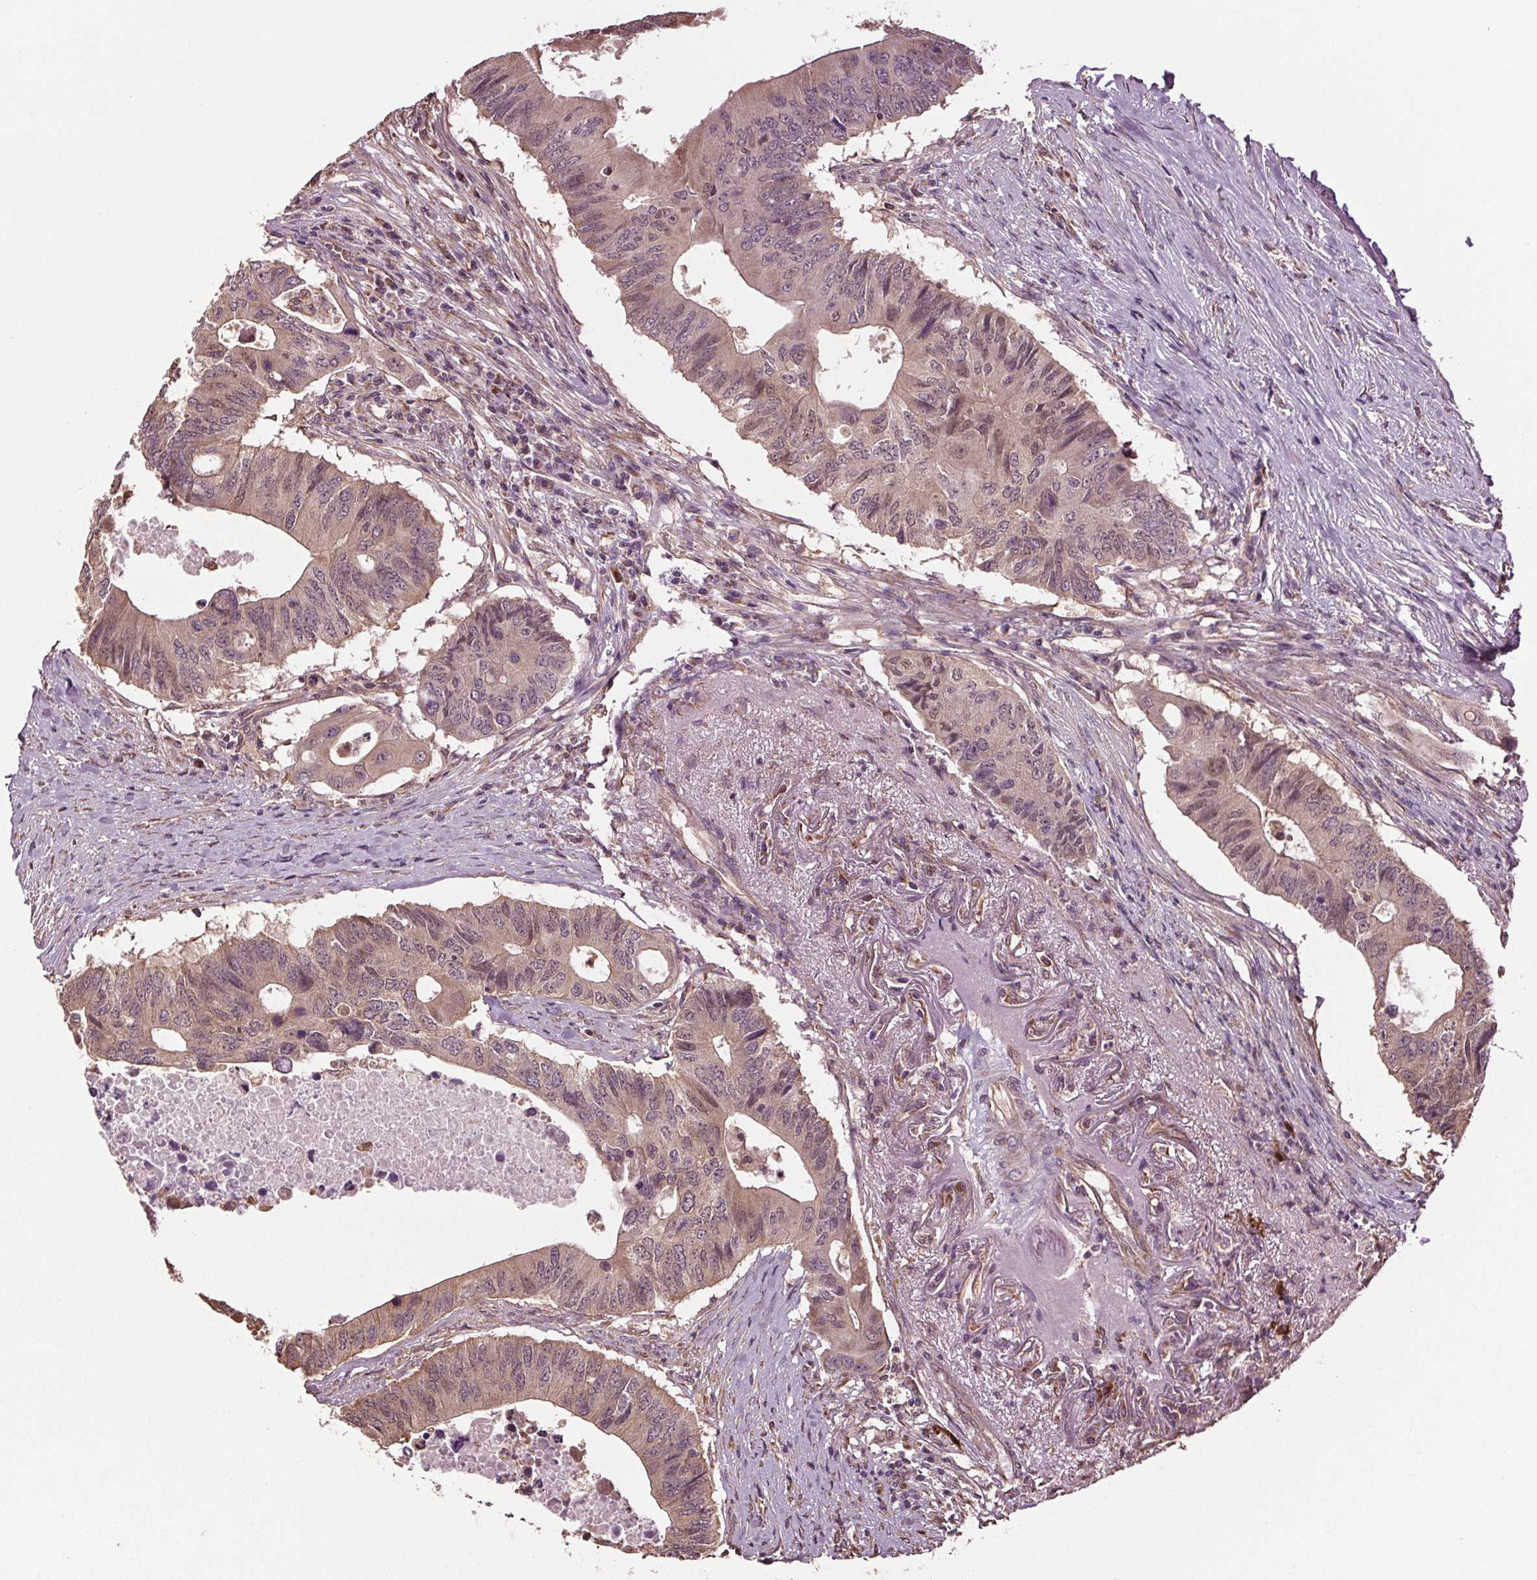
{"staining": {"intensity": "weak", "quantity": "25%-75%", "location": "cytoplasmic/membranous"}, "tissue": "colorectal cancer", "cell_type": "Tumor cells", "image_type": "cancer", "snomed": [{"axis": "morphology", "description": "Adenocarcinoma, NOS"}, {"axis": "topography", "description": "Colon"}], "caption": "This is a photomicrograph of immunohistochemistry (IHC) staining of colorectal cancer (adenocarcinoma), which shows weak staining in the cytoplasmic/membranous of tumor cells.", "gene": "RNPEP", "patient": {"sex": "male", "age": 71}}